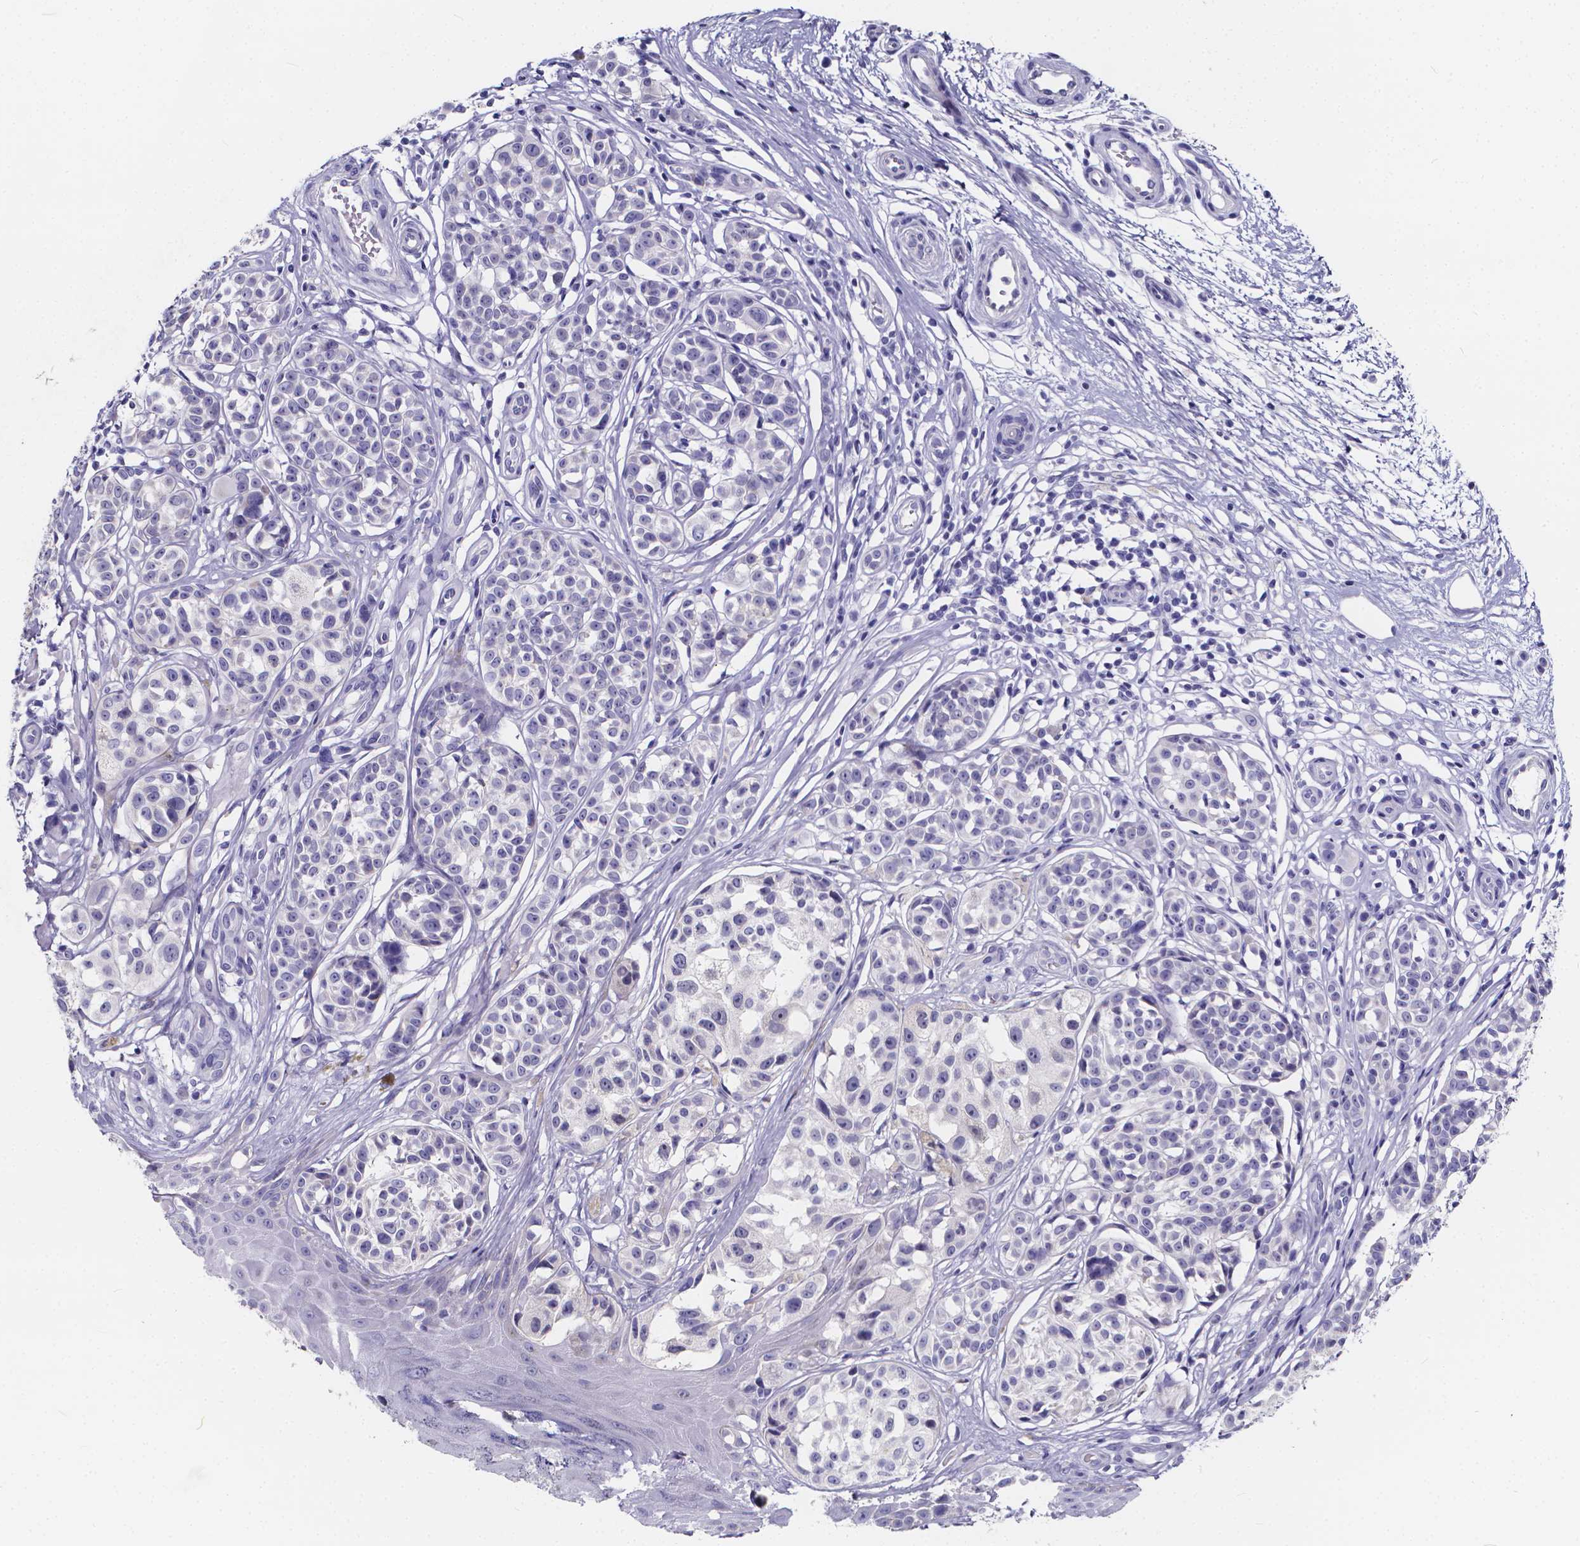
{"staining": {"intensity": "negative", "quantity": "none", "location": "none"}, "tissue": "melanoma", "cell_type": "Tumor cells", "image_type": "cancer", "snomed": [{"axis": "morphology", "description": "Malignant melanoma, NOS"}, {"axis": "topography", "description": "Skin"}], "caption": "Malignant melanoma was stained to show a protein in brown. There is no significant positivity in tumor cells.", "gene": "SPEF2", "patient": {"sex": "female", "age": 90}}